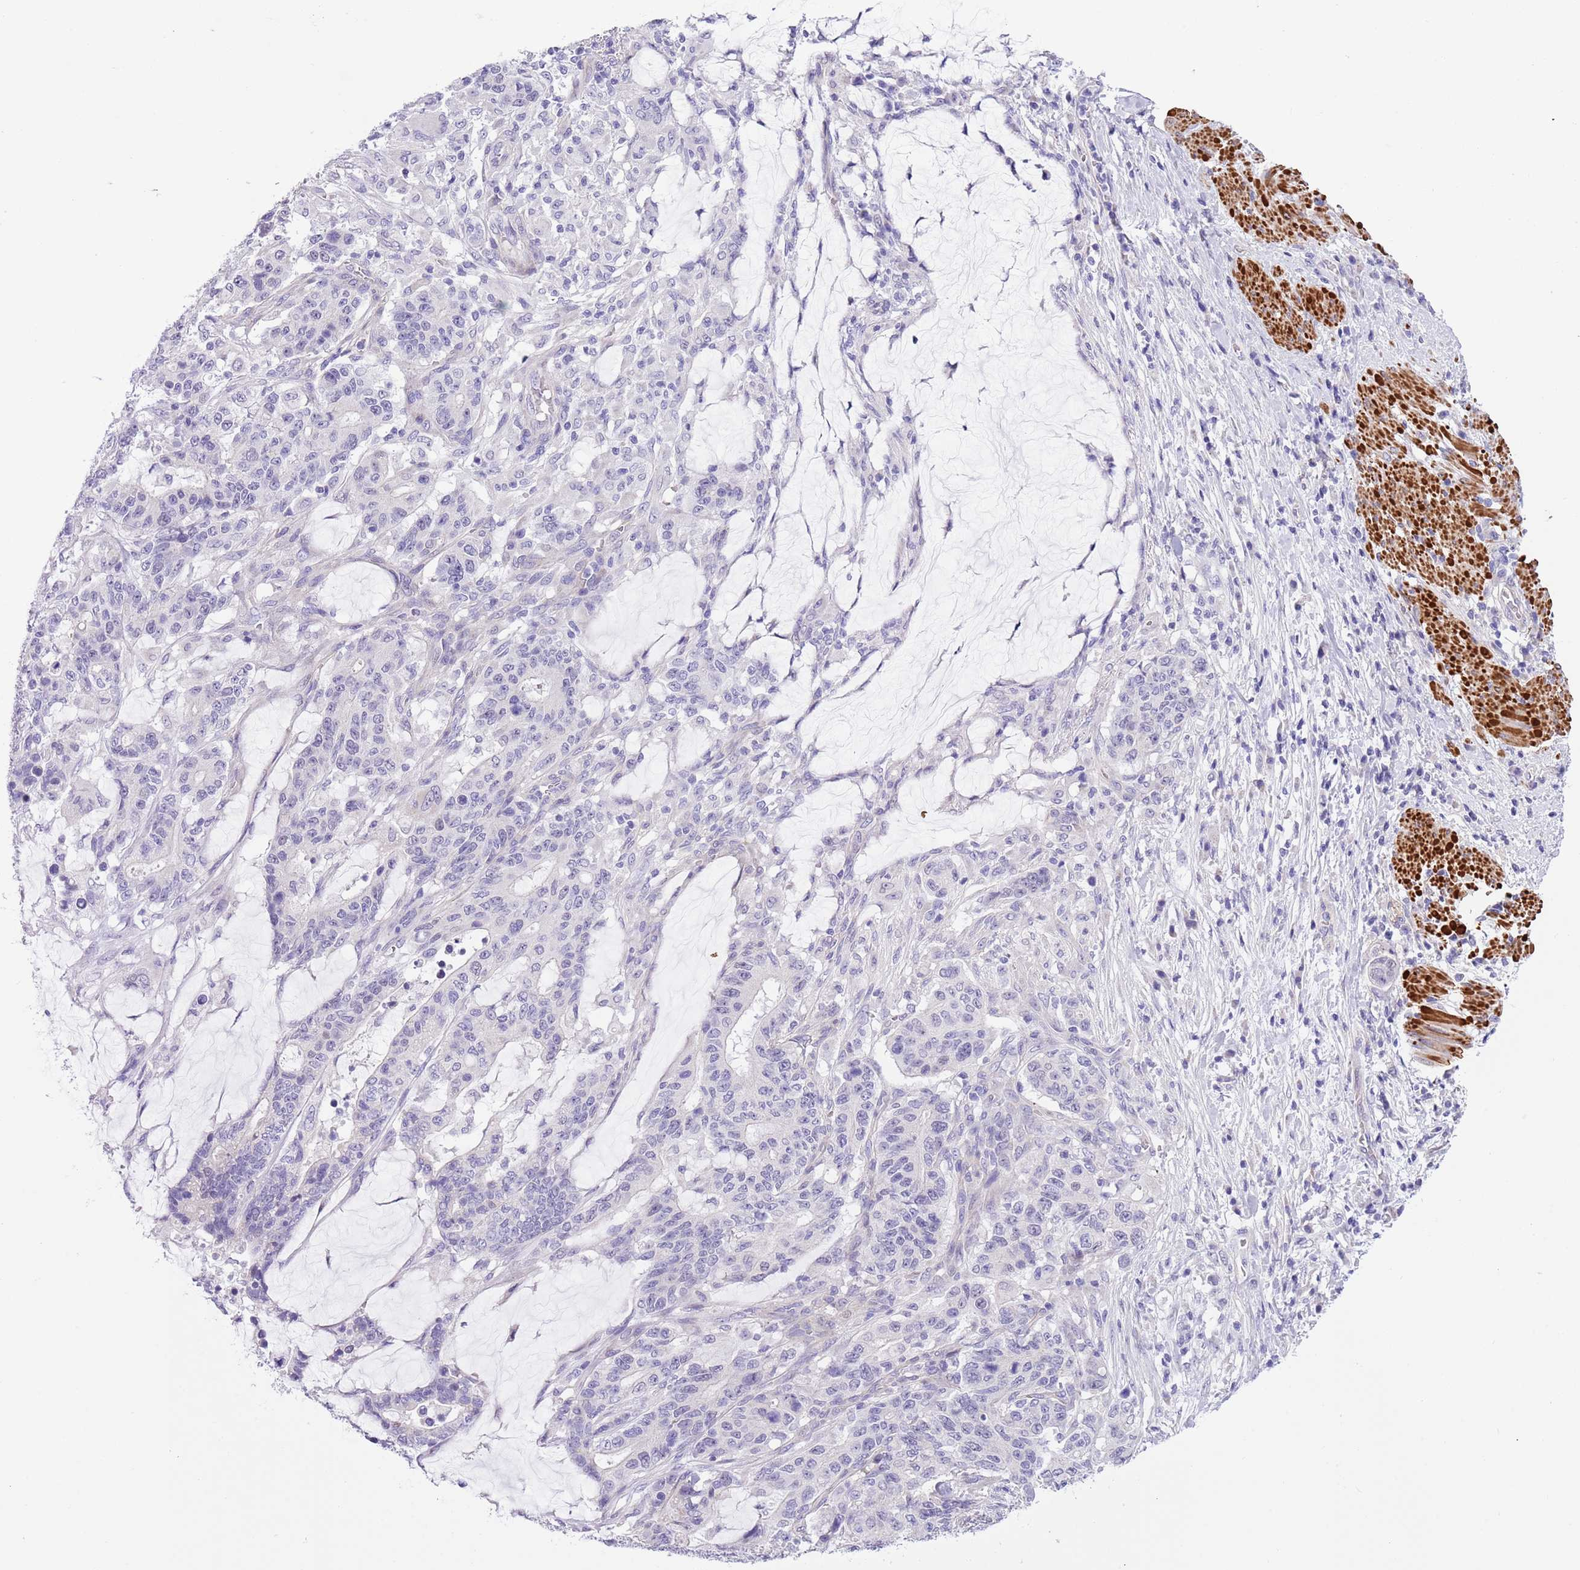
{"staining": {"intensity": "negative", "quantity": "none", "location": "none"}, "tissue": "stomach cancer", "cell_type": "Tumor cells", "image_type": "cancer", "snomed": [{"axis": "morphology", "description": "Normal tissue, NOS"}, {"axis": "morphology", "description": "Adenocarcinoma, NOS"}, {"axis": "topography", "description": "Stomach"}], "caption": "This is an IHC photomicrograph of human stomach adenocarcinoma. There is no staining in tumor cells.", "gene": "NET1", "patient": {"sex": "female", "age": 64}}